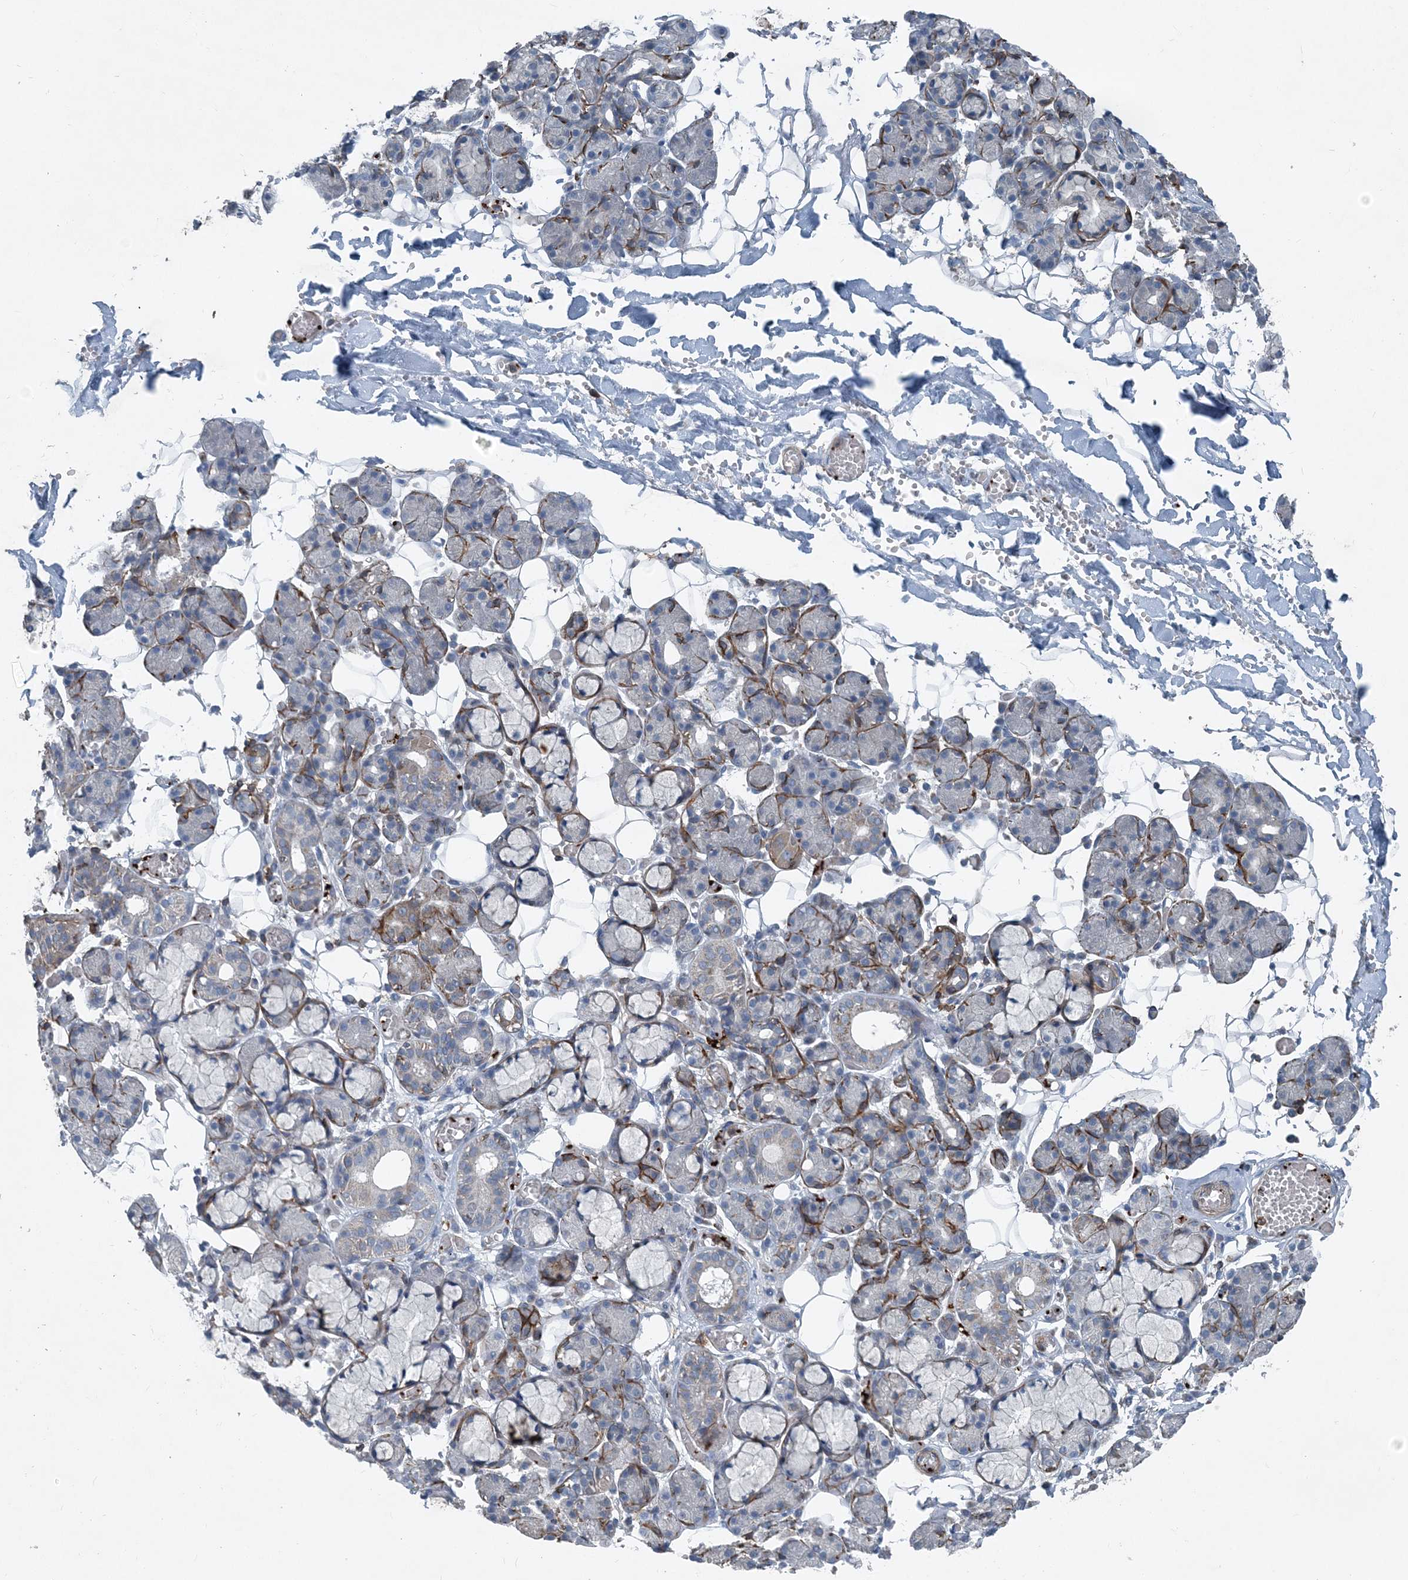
{"staining": {"intensity": "negative", "quantity": "none", "location": "none"}, "tissue": "salivary gland", "cell_type": "Glandular cells", "image_type": "normal", "snomed": [{"axis": "morphology", "description": "Normal tissue, NOS"}, {"axis": "topography", "description": "Salivary gland"}], "caption": "Immunohistochemistry of benign human salivary gland displays no positivity in glandular cells.", "gene": "DGUOK", "patient": {"sex": "male", "age": 63}}